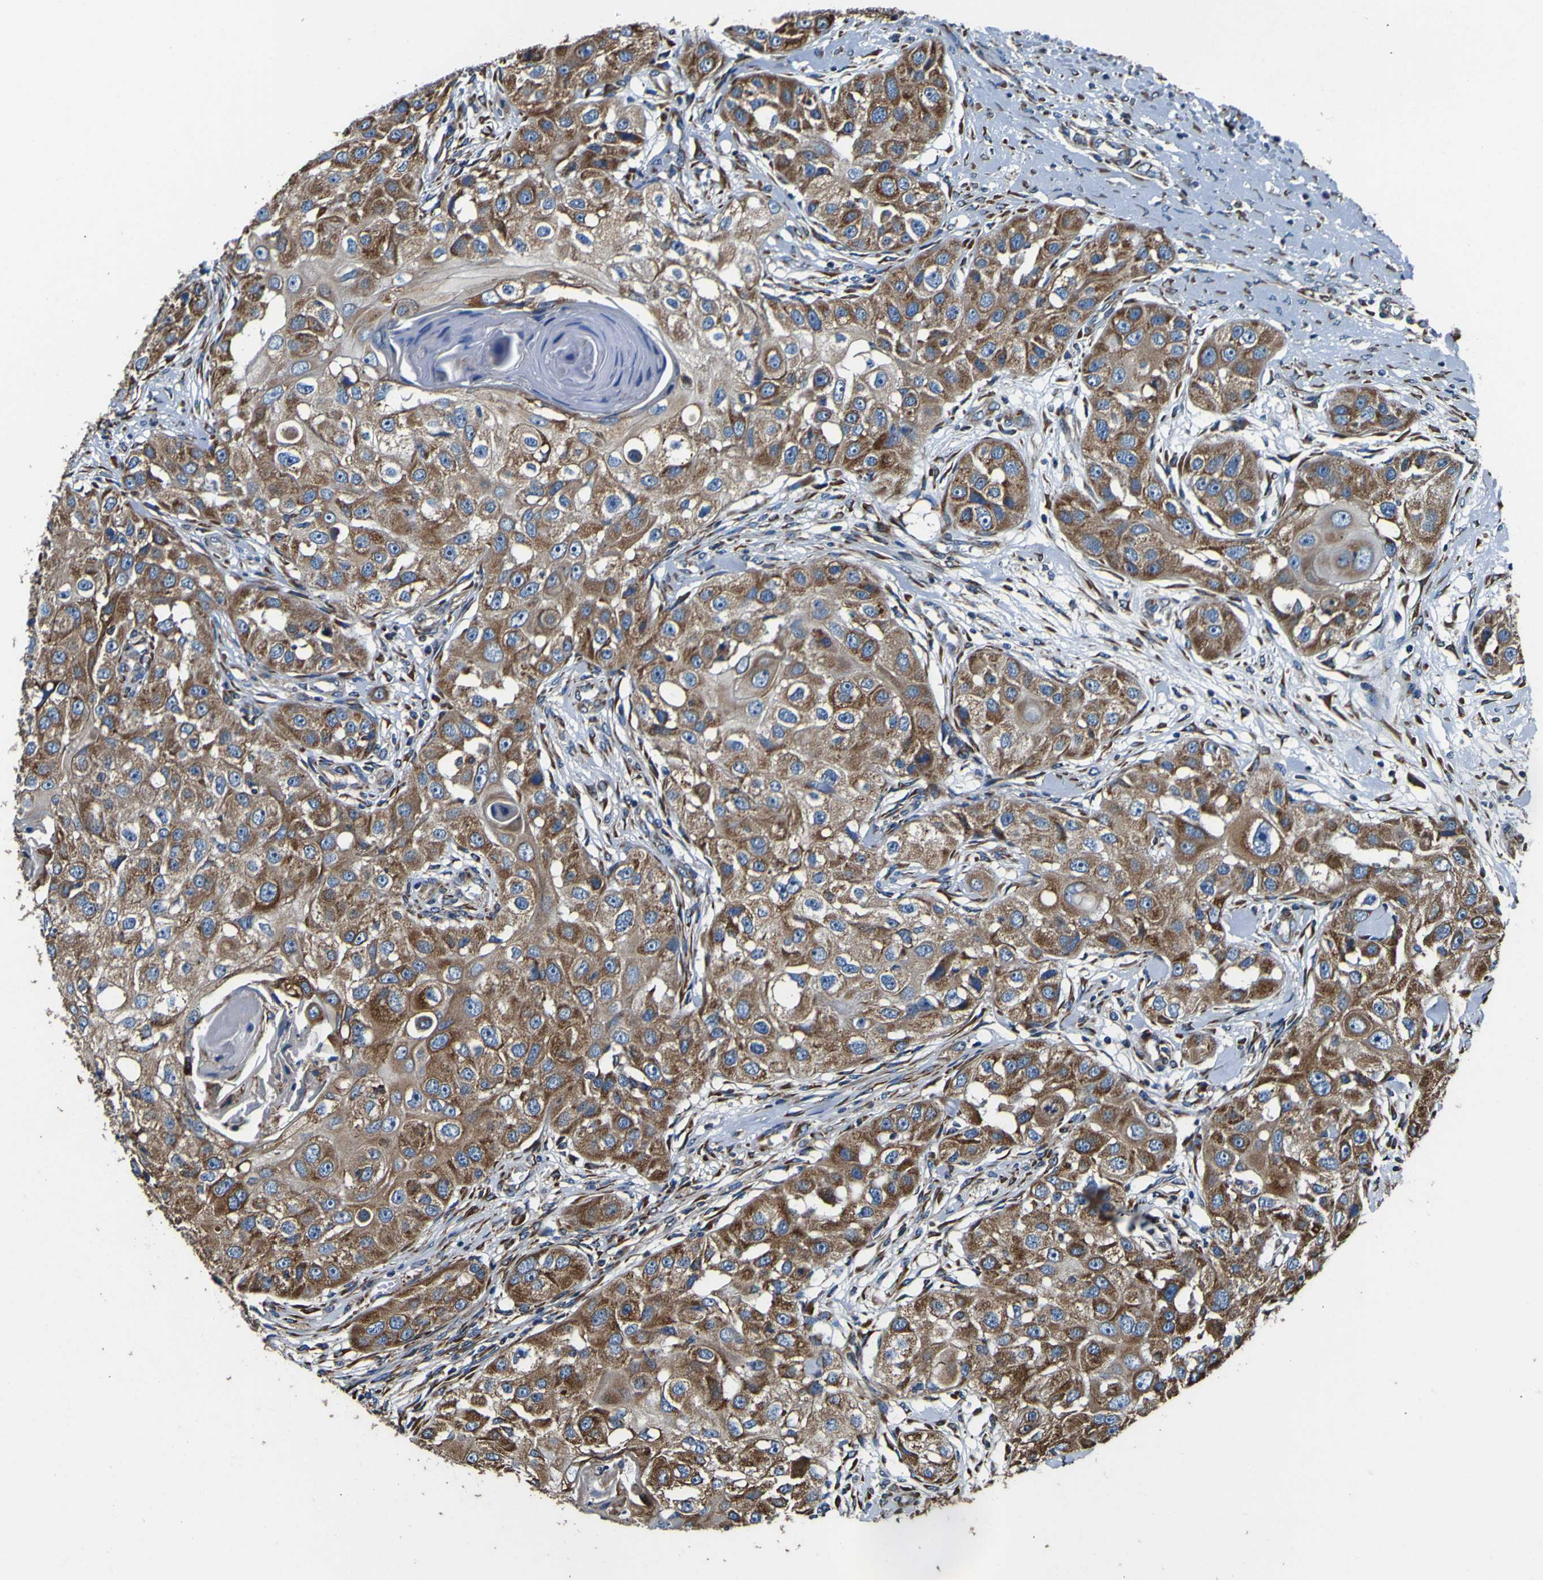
{"staining": {"intensity": "moderate", "quantity": ">75%", "location": "cytoplasmic/membranous"}, "tissue": "head and neck cancer", "cell_type": "Tumor cells", "image_type": "cancer", "snomed": [{"axis": "morphology", "description": "Normal tissue, NOS"}, {"axis": "morphology", "description": "Squamous cell carcinoma, NOS"}, {"axis": "topography", "description": "Skeletal muscle"}, {"axis": "topography", "description": "Head-Neck"}], "caption": "Immunohistochemical staining of squamous cell carcinoma (head and neck) demonstrates medium levels of moderate cytoplasmic/membranous staining in approximately >75% of tumor cells.", "gene": "INPP5A", "patient": {"sex": "male", "age": 51}}